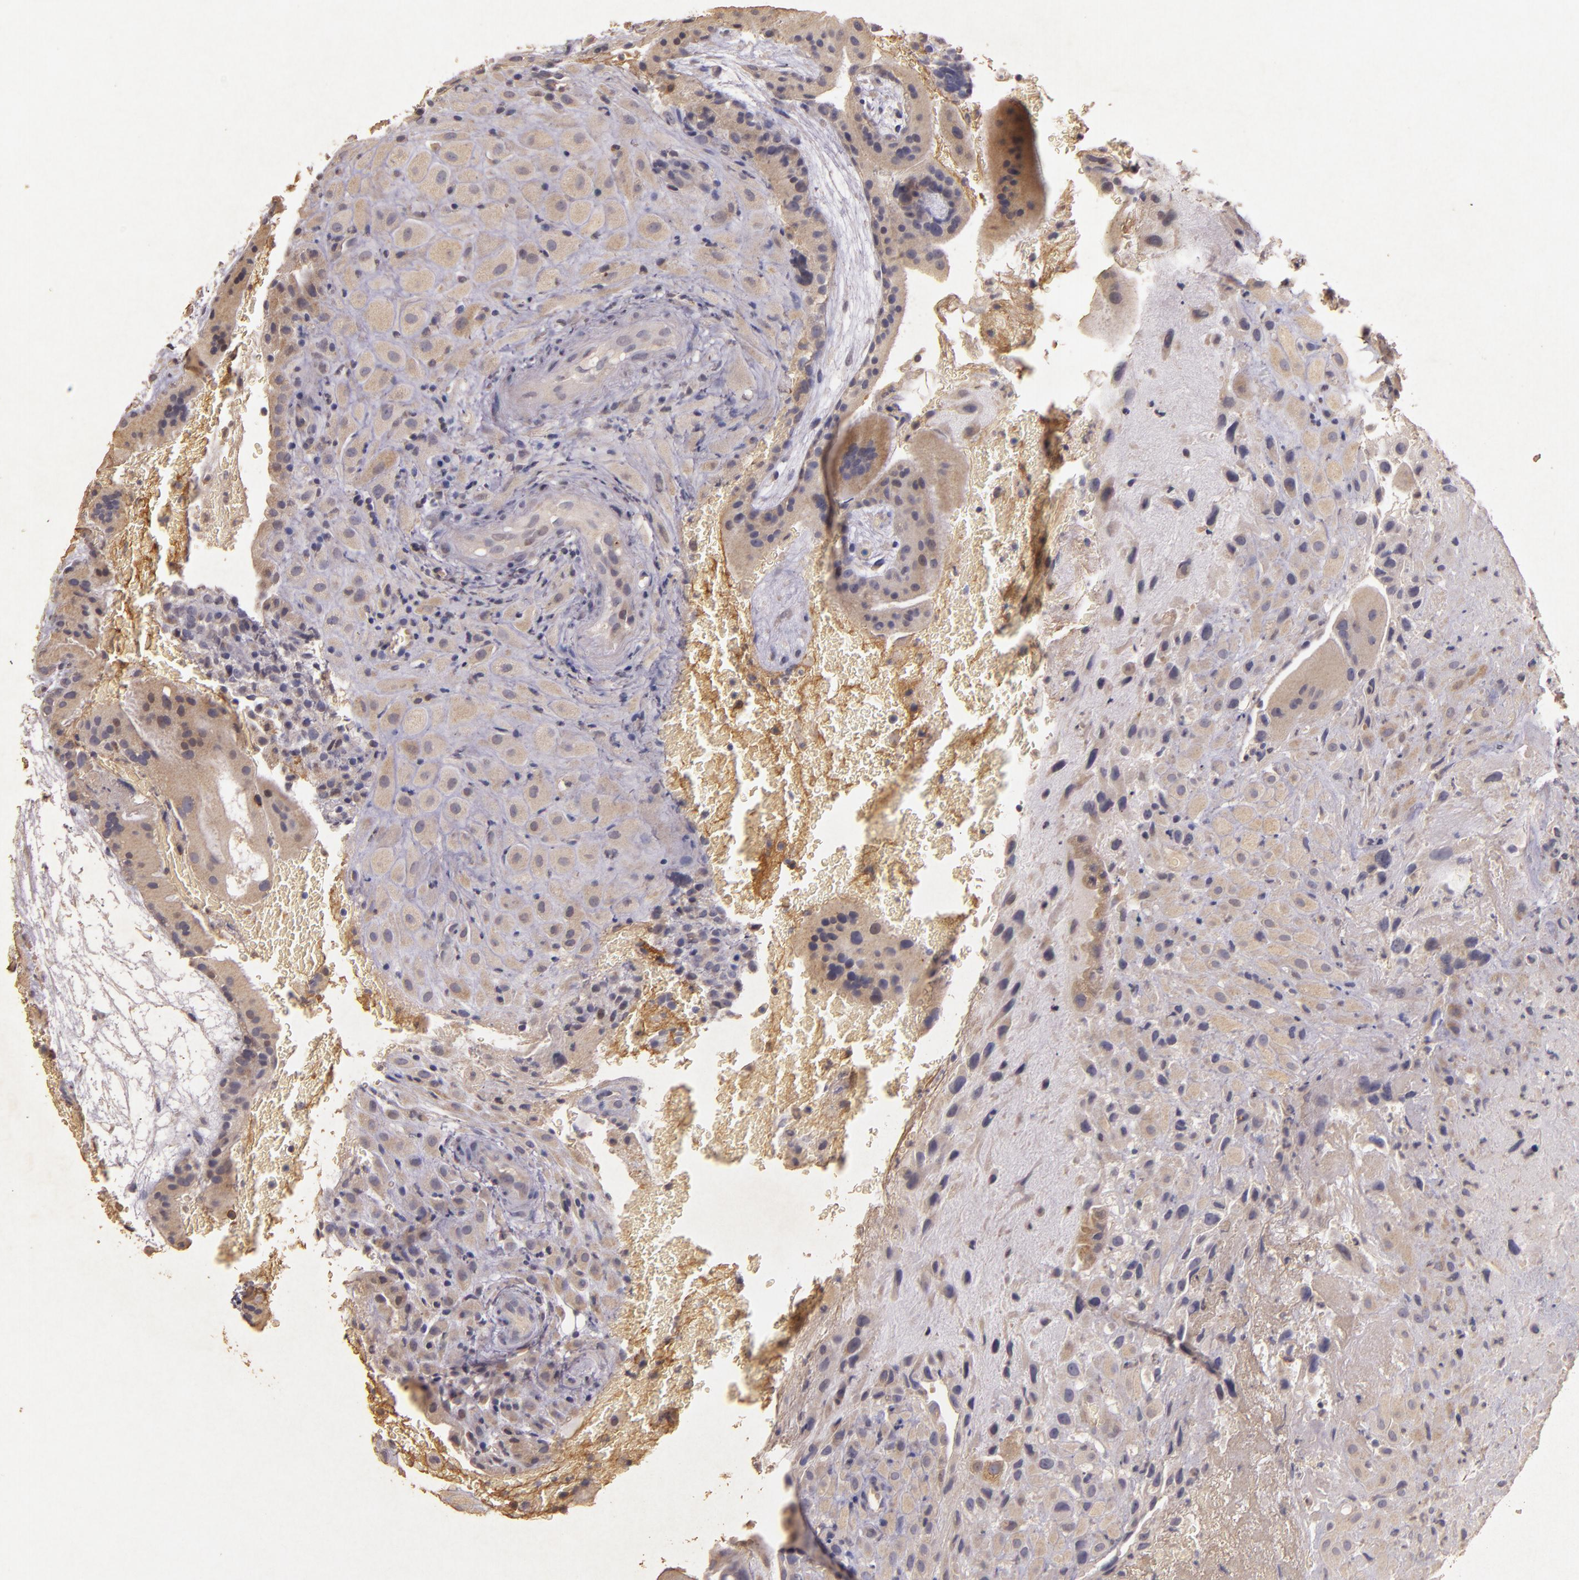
{"staining": {"intensity": "negative", "quantity": "none", "location": "none"}, "tissue": "placenta", "cell_type": "Decidual cells", "image_type": "normal", "snomed": [{"axis": "morphology", "description": "Normal tissue, NOS"}, {"axis": "topography", "description": "Placenta"}], "caption": "Immunohistochemistry image of normal placenta: placenta stained with DAB shows no significant protein positivity in decidual cells. The staining was performed using DAB to visualize the protein expression in brown, while the nuclei were stained in blue with hematoxylin (Magnification: 20x).", "gene": "BCL2L13", "patient": {"sex": "female", "age": 19}}